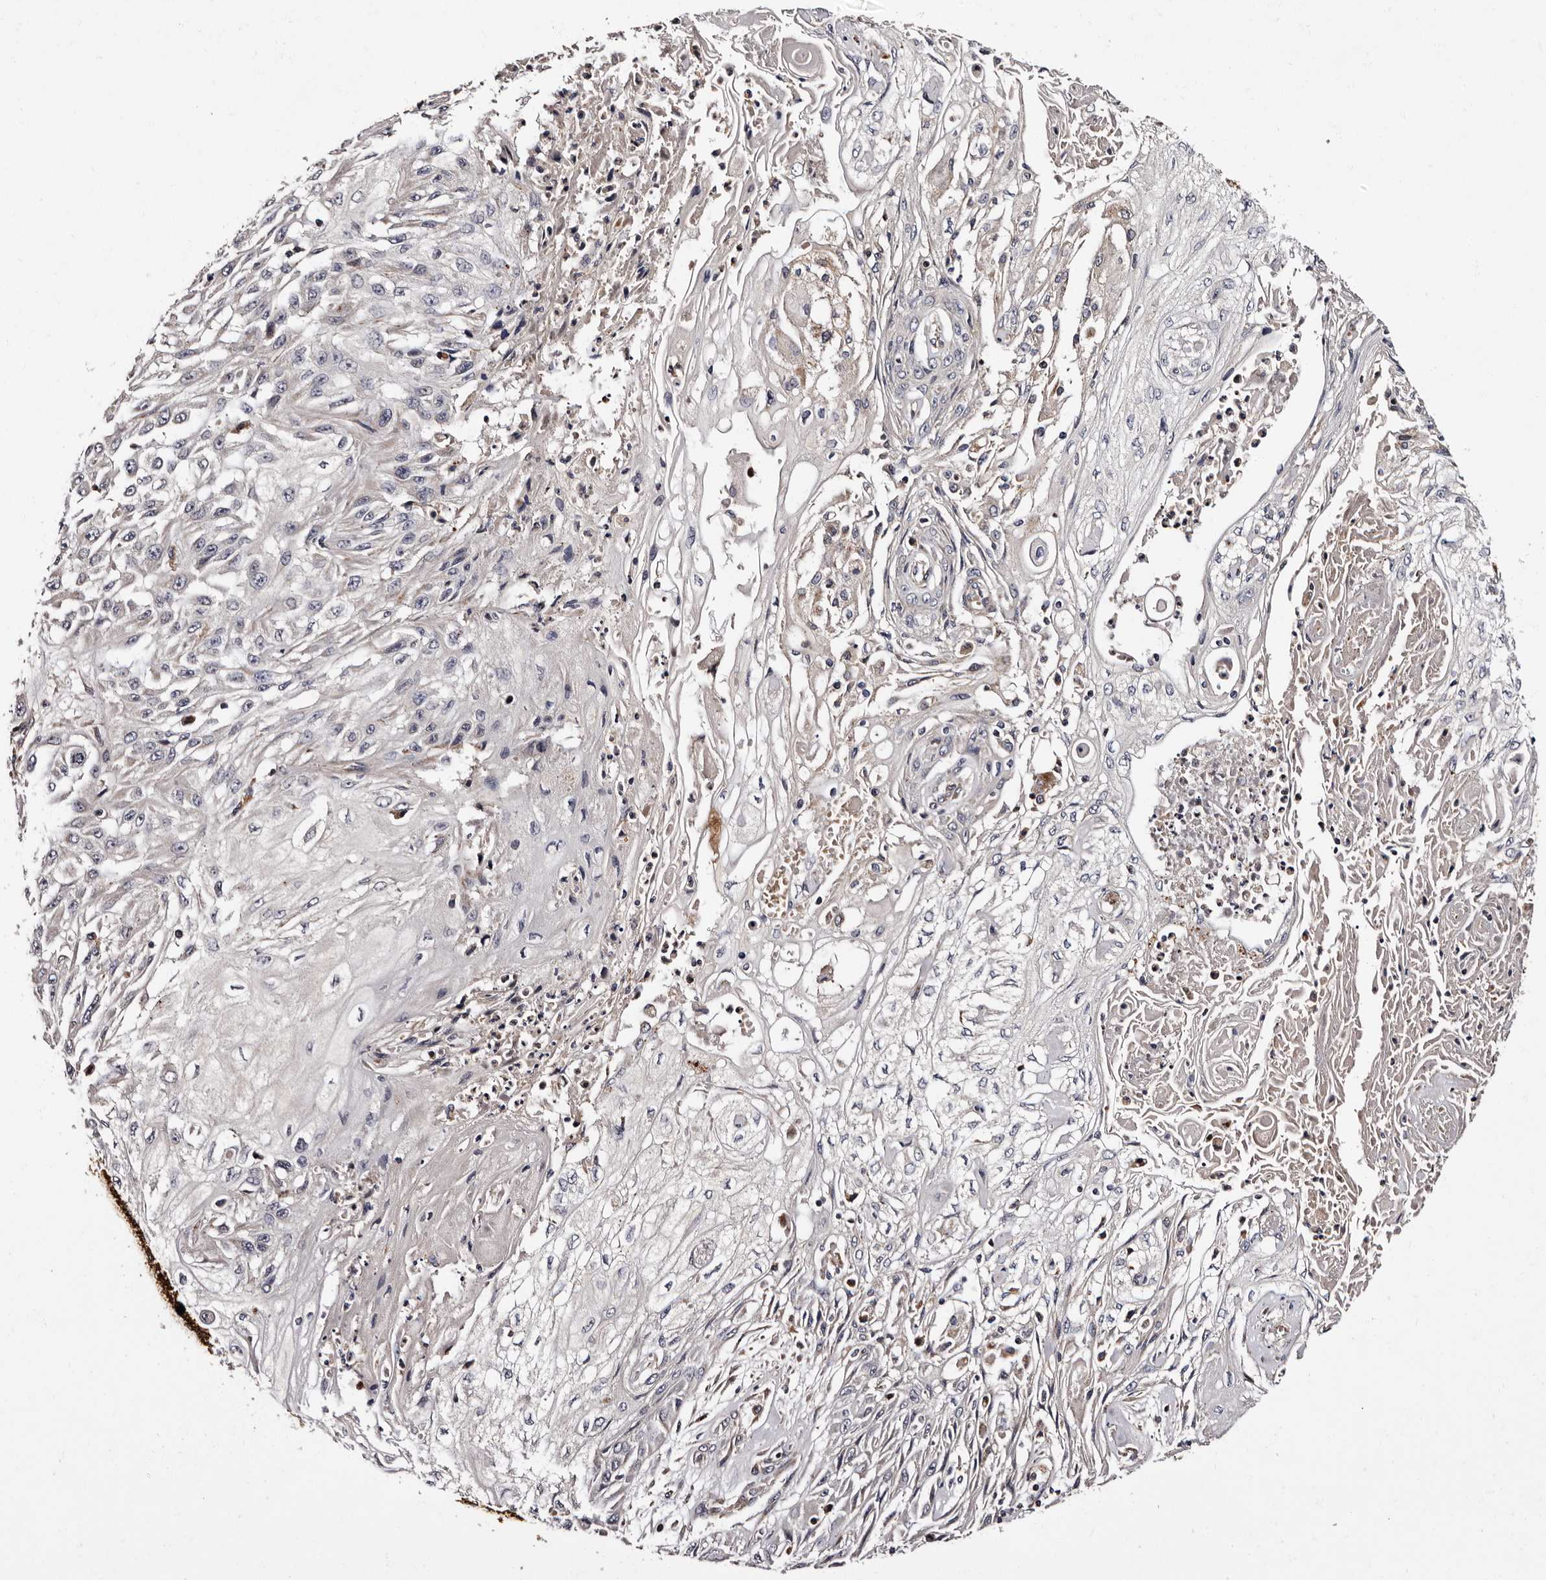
{"staining": {"intensity": "negative", "quantity": "none", "location": "none"}, "tissue": "skin cancer", "cell_type": "Tumor cells", "image_type": "cancer", "snomed": [{"axis": "morphology", "description": "Squamous cell carcinoma, NOS"}, {"axis": "morphology", "description": "Squamous cell carcinoma, metastatic, NOS"}, {"axis": "topography", "description": "Skin"}, {"axis": "topography", "description": "Lymph node"}], "caption": "IHC photomicrograph of neoplastic tissue: human squamous cell carcinoma (skin) stained with DAB displays no significant protein expression in tumor cells. The staining is performed using DAB (3,3'-diaminobenzidine) brown chromogen with nuclei counter-stained in using hematoxylin.", "gene": "ADCK5", "patient": {"sex": "male", "age": 75}}